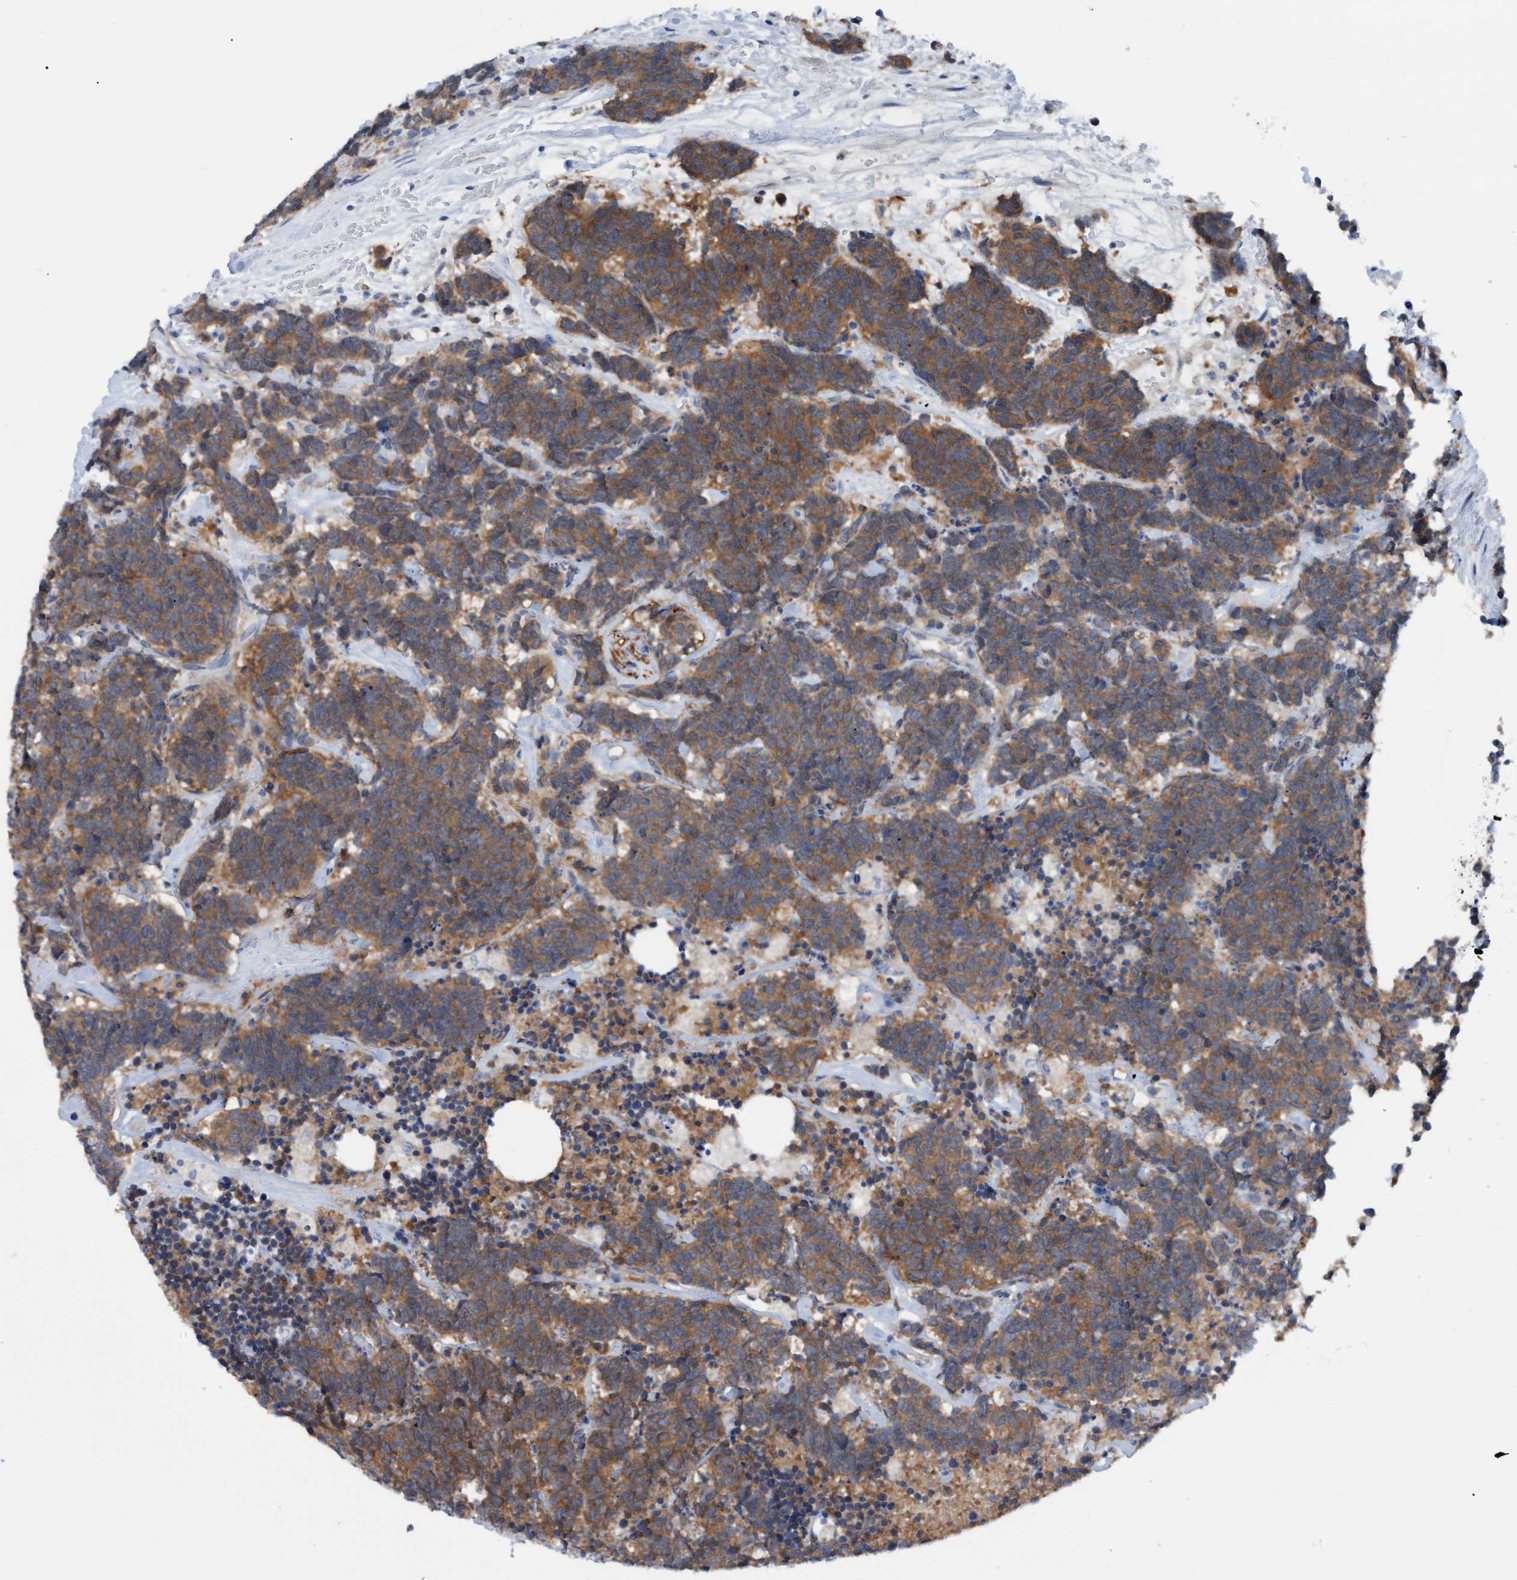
{"staining": {"intensity": "moderate", "quantity": ">75%", "location": "cytoplasmic/membranous"}, "tissue": "carcinoid", "cell_type": "Tumor cells", "image_type": "cancer", "snomed": [{"axis": "morphology", "description": "Carcinoma, NOS"}, {"axis": "morphology", "description": "Carcinoid, malignant, NOS"}, {"axis": "topography", "description": "Urinary bladder"}], "caption": "A histopathology image showing moderate cytoplasmic/membranous positivity in about >75% of tumor cells in carcinoid, as visualized by brown immunohistochemical staining.", "gene": "STXBP1", "patient": {"sex": "male", "age": 57}}